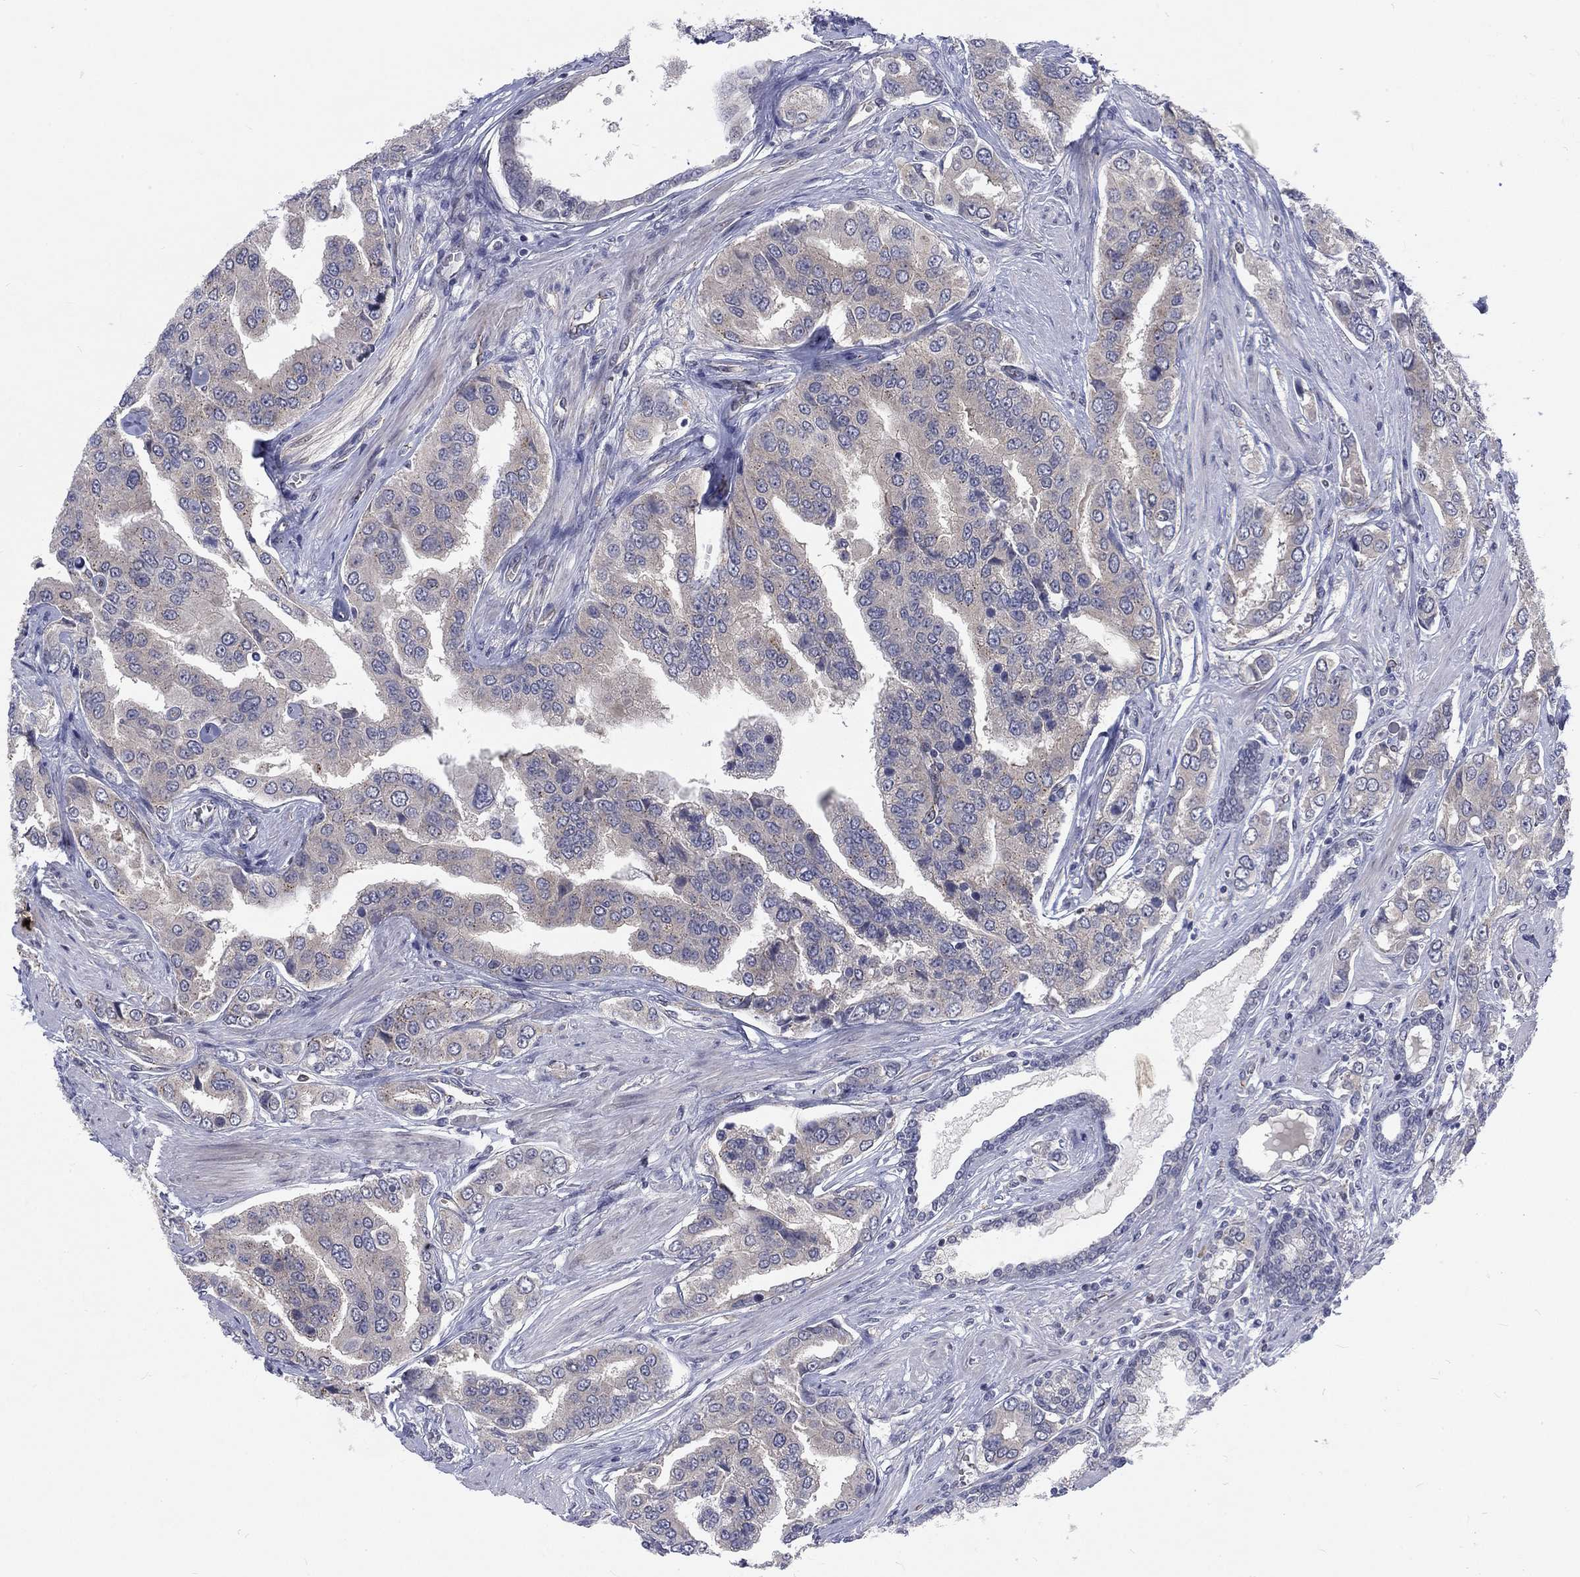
{"staining": {"intensity": "negative", "quantity": "none", "location": "none"}, "tissue": "prostate cancer", "cell_type": "Tumor cells", "image_type": "cancer", "snomed": [{"axis": "morphology", "description": "Adenocarcinoma, NOS"}, {"axis": "topography", "description": "Prostate and seminal vesicle, NOS"}, {"axis": "topography", "description": "Prostate"}], "caption": "Immunohistochemistry image of human prostate adenocarcinoma stained for a protein (brown), which displays no positivity in tumor cells.", "gene": "PHKA1", "patient": {"sex": "male", "age": 69}}